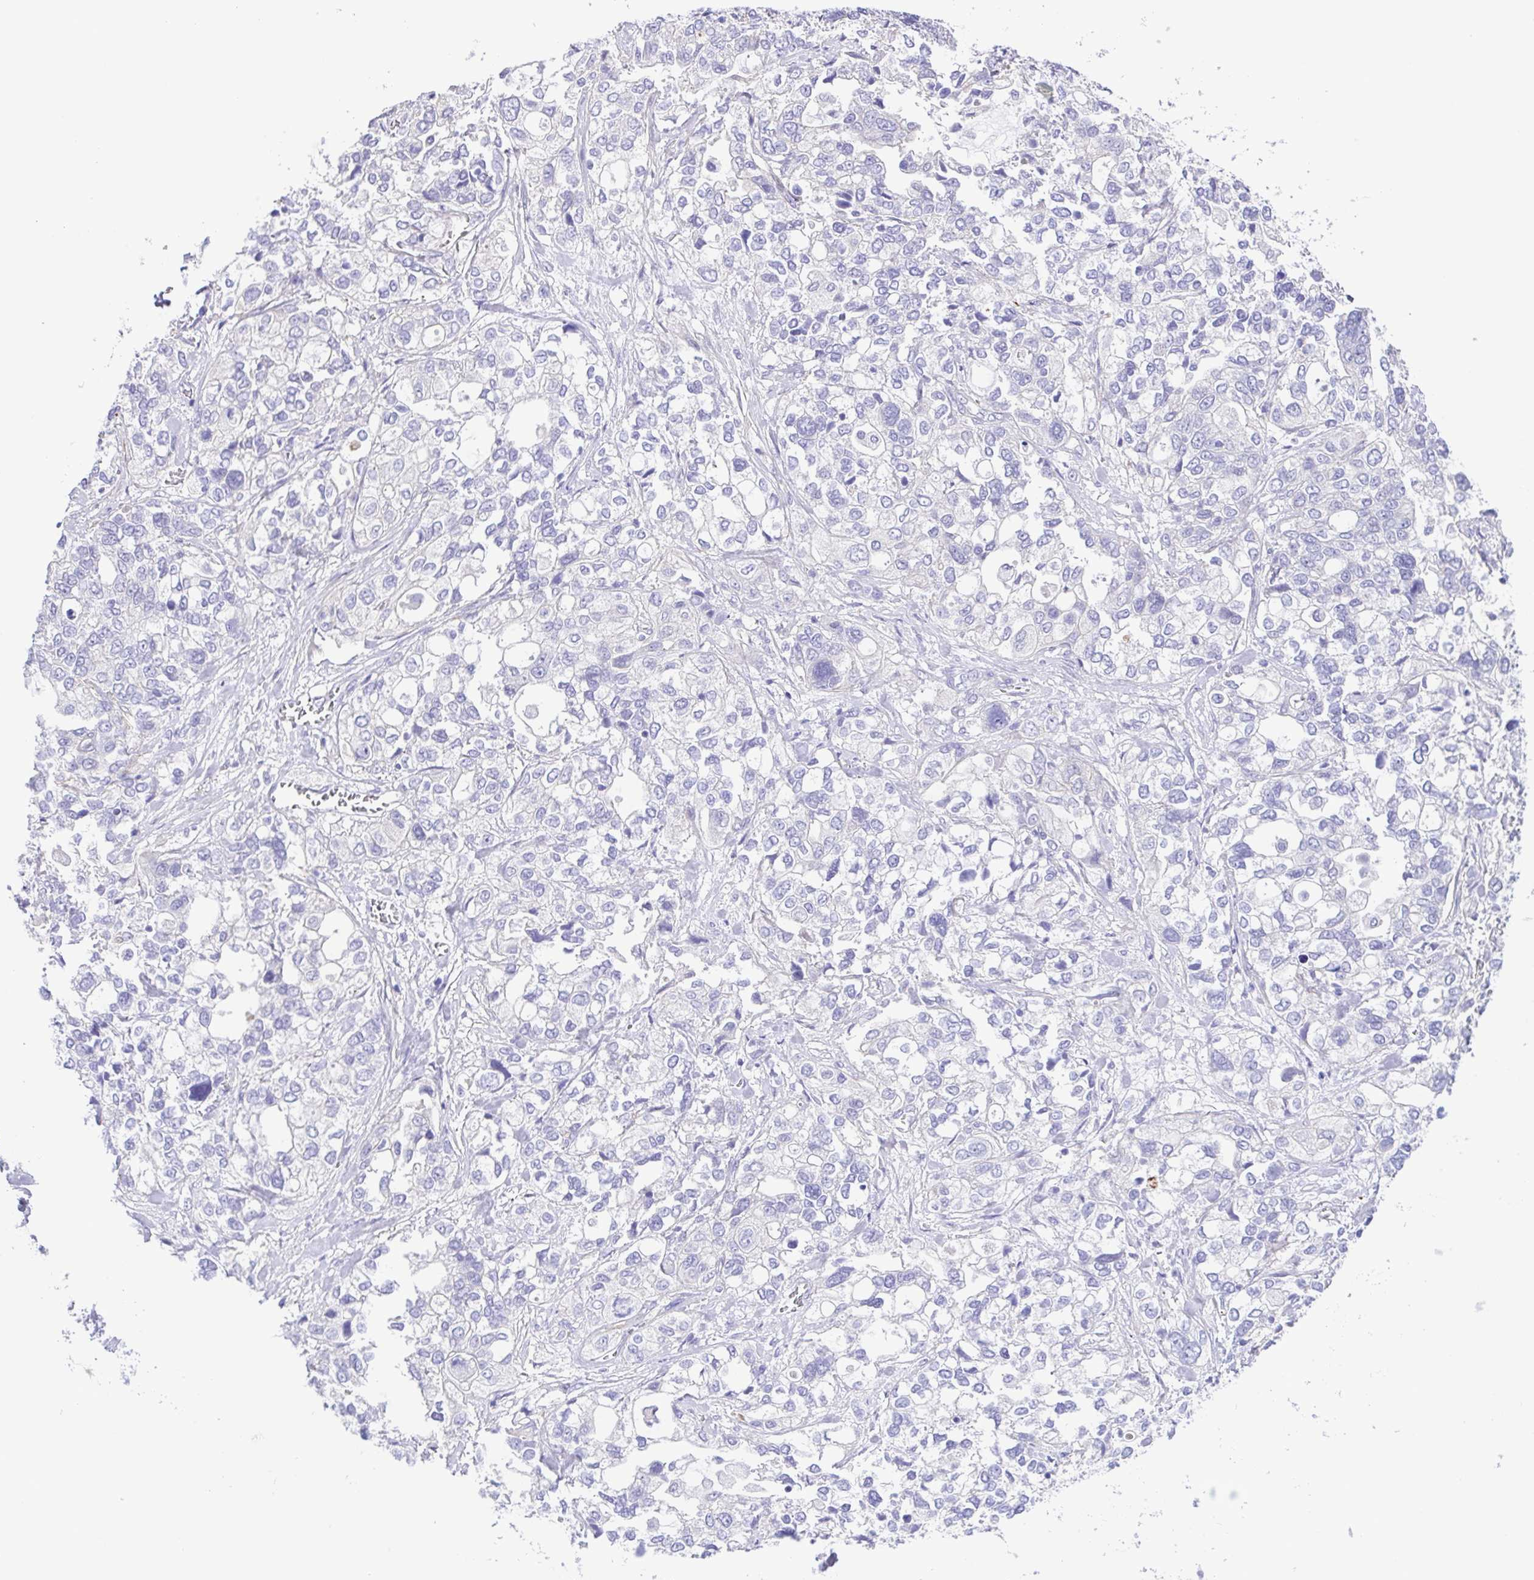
{"staining": {"intensity": "negative", "quantity": "none", "location": "none"}, "tissue": "stomach cancer", "cell_type": "Tumor cells", "image_type": "cancer", "snomed": [{"axis": "morphology", "description": "Adenocarcinoma, NOS"}, {"axis": "topography", "description": "Stomach, upper"}], "caption": "IHC of human stomach adenocarcinoma demonstrates no expression in tumor cells. The staining was performed using DAB to visualize the protein expression in brown, while the nuclei were stained in blue with hematoxylin (Magnification: 20x).", "gene": "GABBR2", "patient": {"sex": "female", "age": 81}}